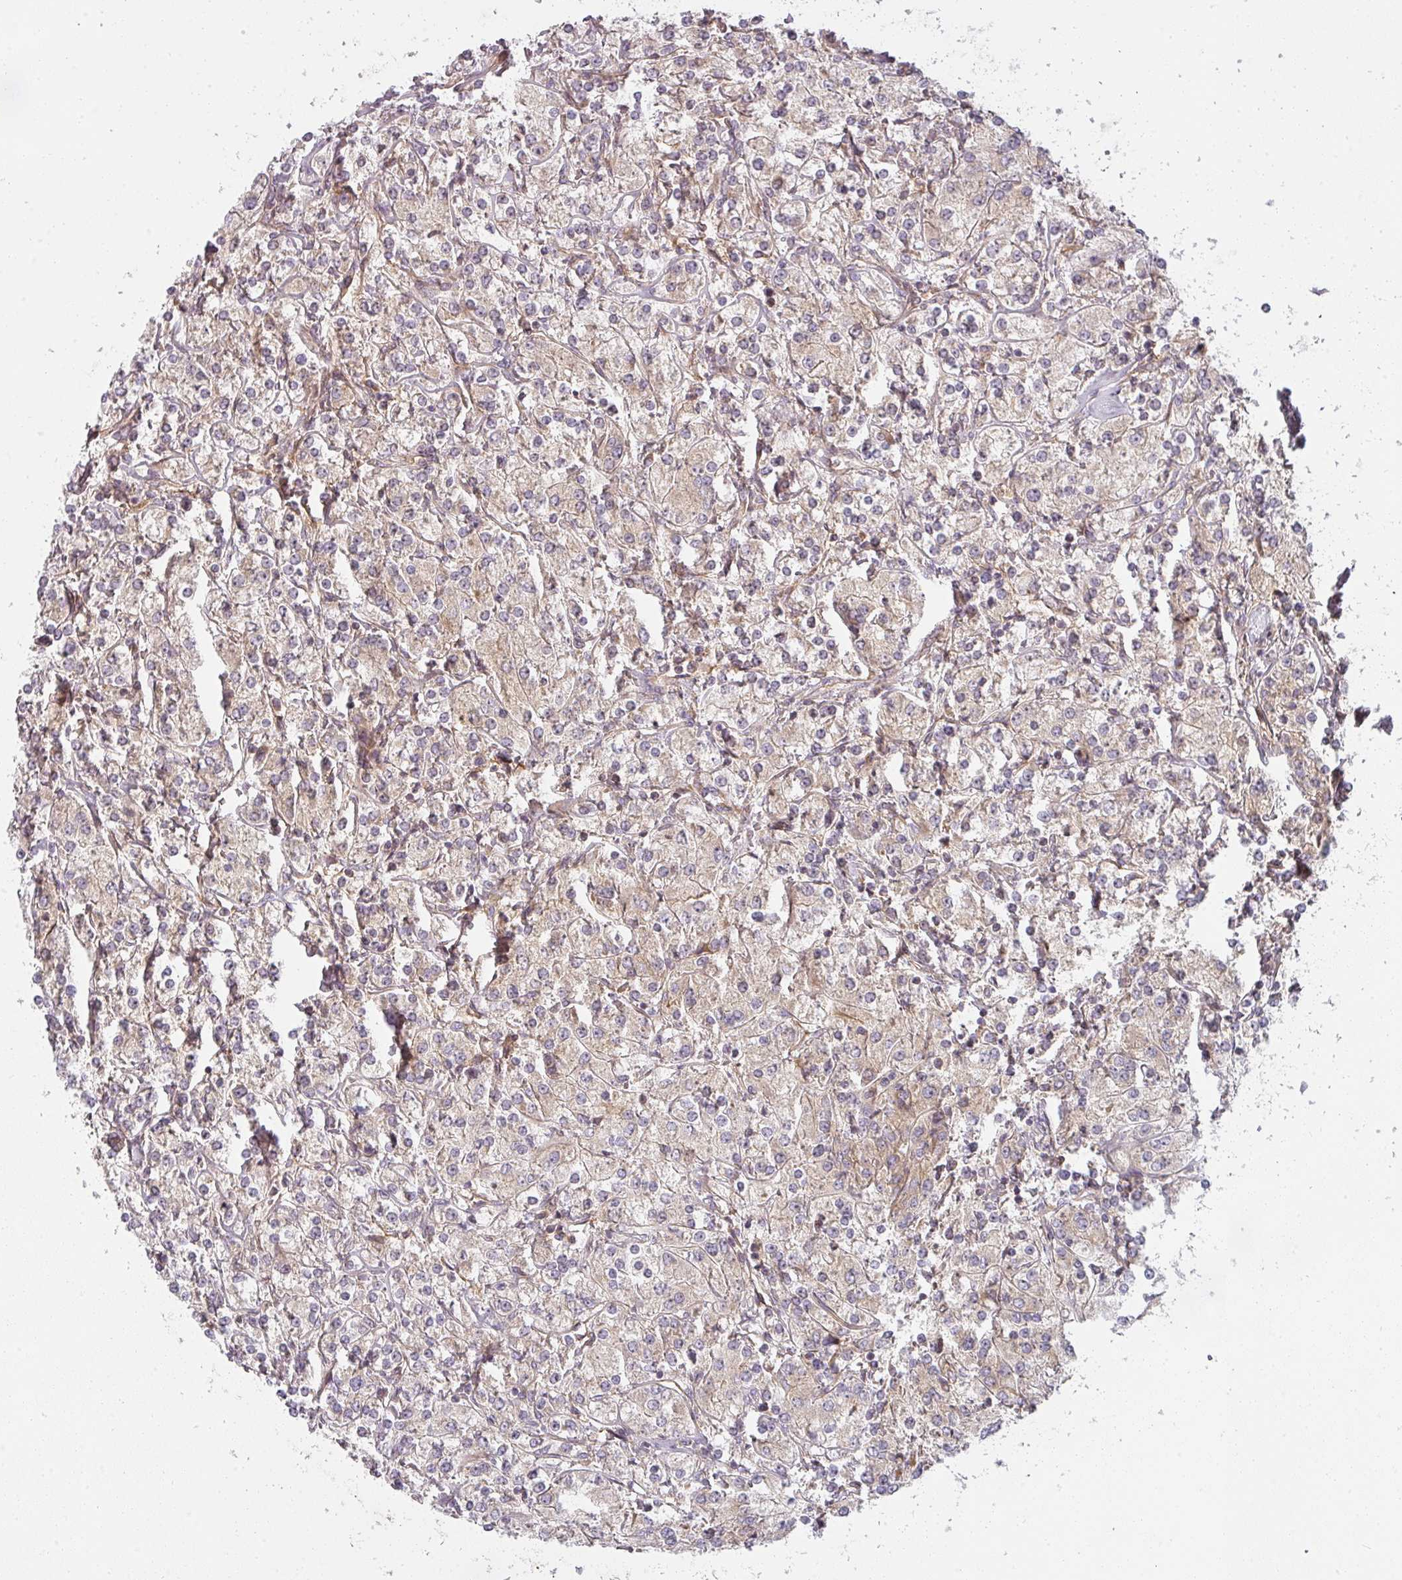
{"staining": {"intensity": "weak", "quantity": ">75%", "location": "cytoplasmic/membranous"}, "tissue": "renal cancer", "cell_type": "Tumor cells", "image_type": "cancer", "snomed": [{"axis": "morphology", "description": "Adenocarcinoma, NOS"}, {"axis": "topography", "description": "Kidney"}], "caption": "Immunohistochemical staining of human renal cancer displays weak cytoplasmic/membranous protein expression in about >75% of tumor cells. The protein of interest is stained brown, and the nuclei are stained in blue (DAB IHC with brightfield microscopy, high magnification).", "gene": "CNOT1", "patient": {"sex": "male", "age": 77}}